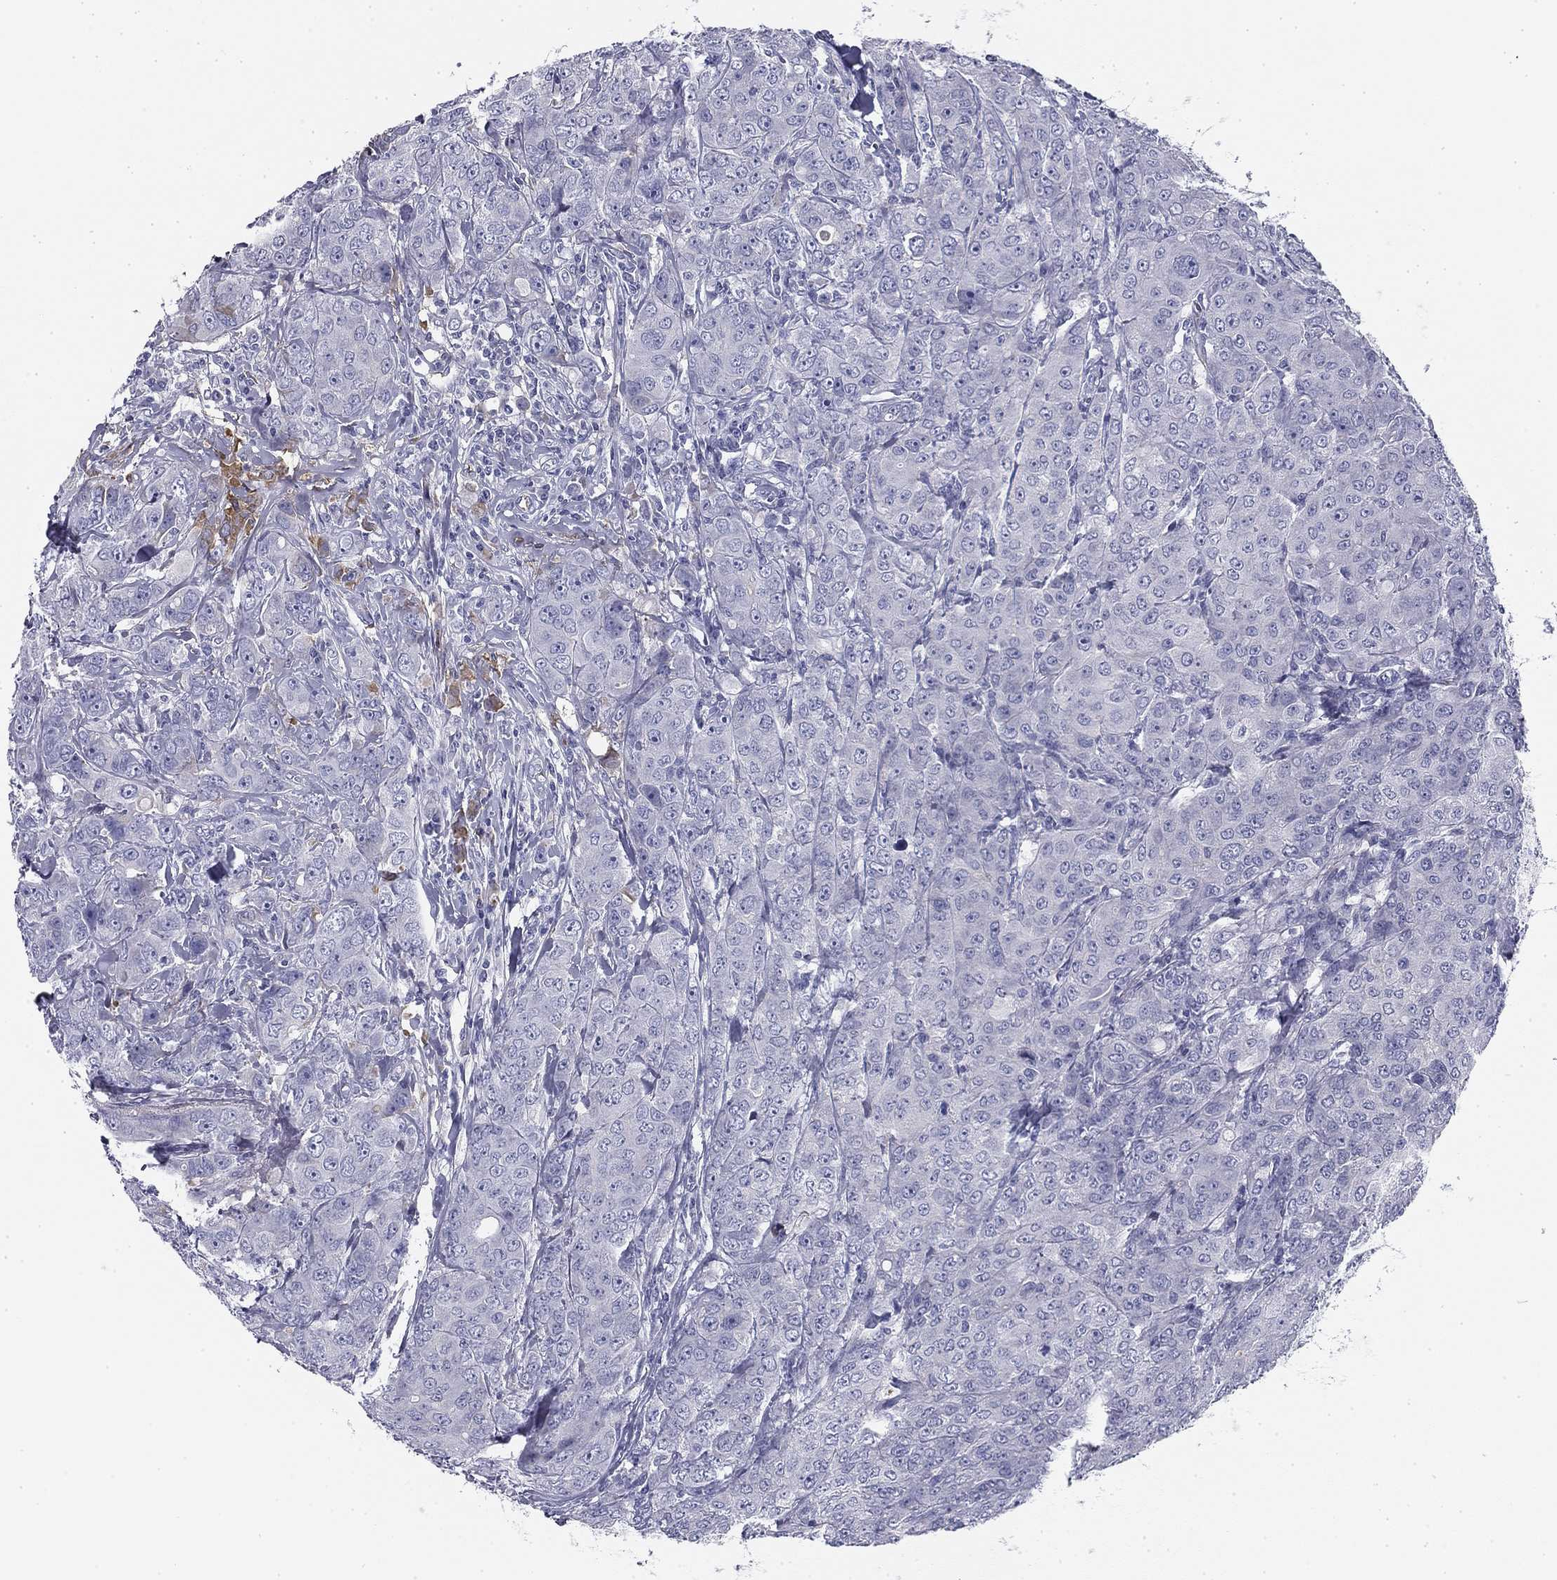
{"staining": {"intensity": "negative", "quantity": "none", "location": "none"}, "tissue": "breast cancer", "cell_type": "Tumor cells", "image_type": "cancer", "snomed": [{"axis": "morphology", "description": "Duct carcinoma"}, {"axis": "topography", "description": "Breast"}], "caption": "Immunohistochemistry of human breast cancer shows no expression in tumor cells.", "gene": "CPLX4", "patient": {"sex": "female", "age": 43}}